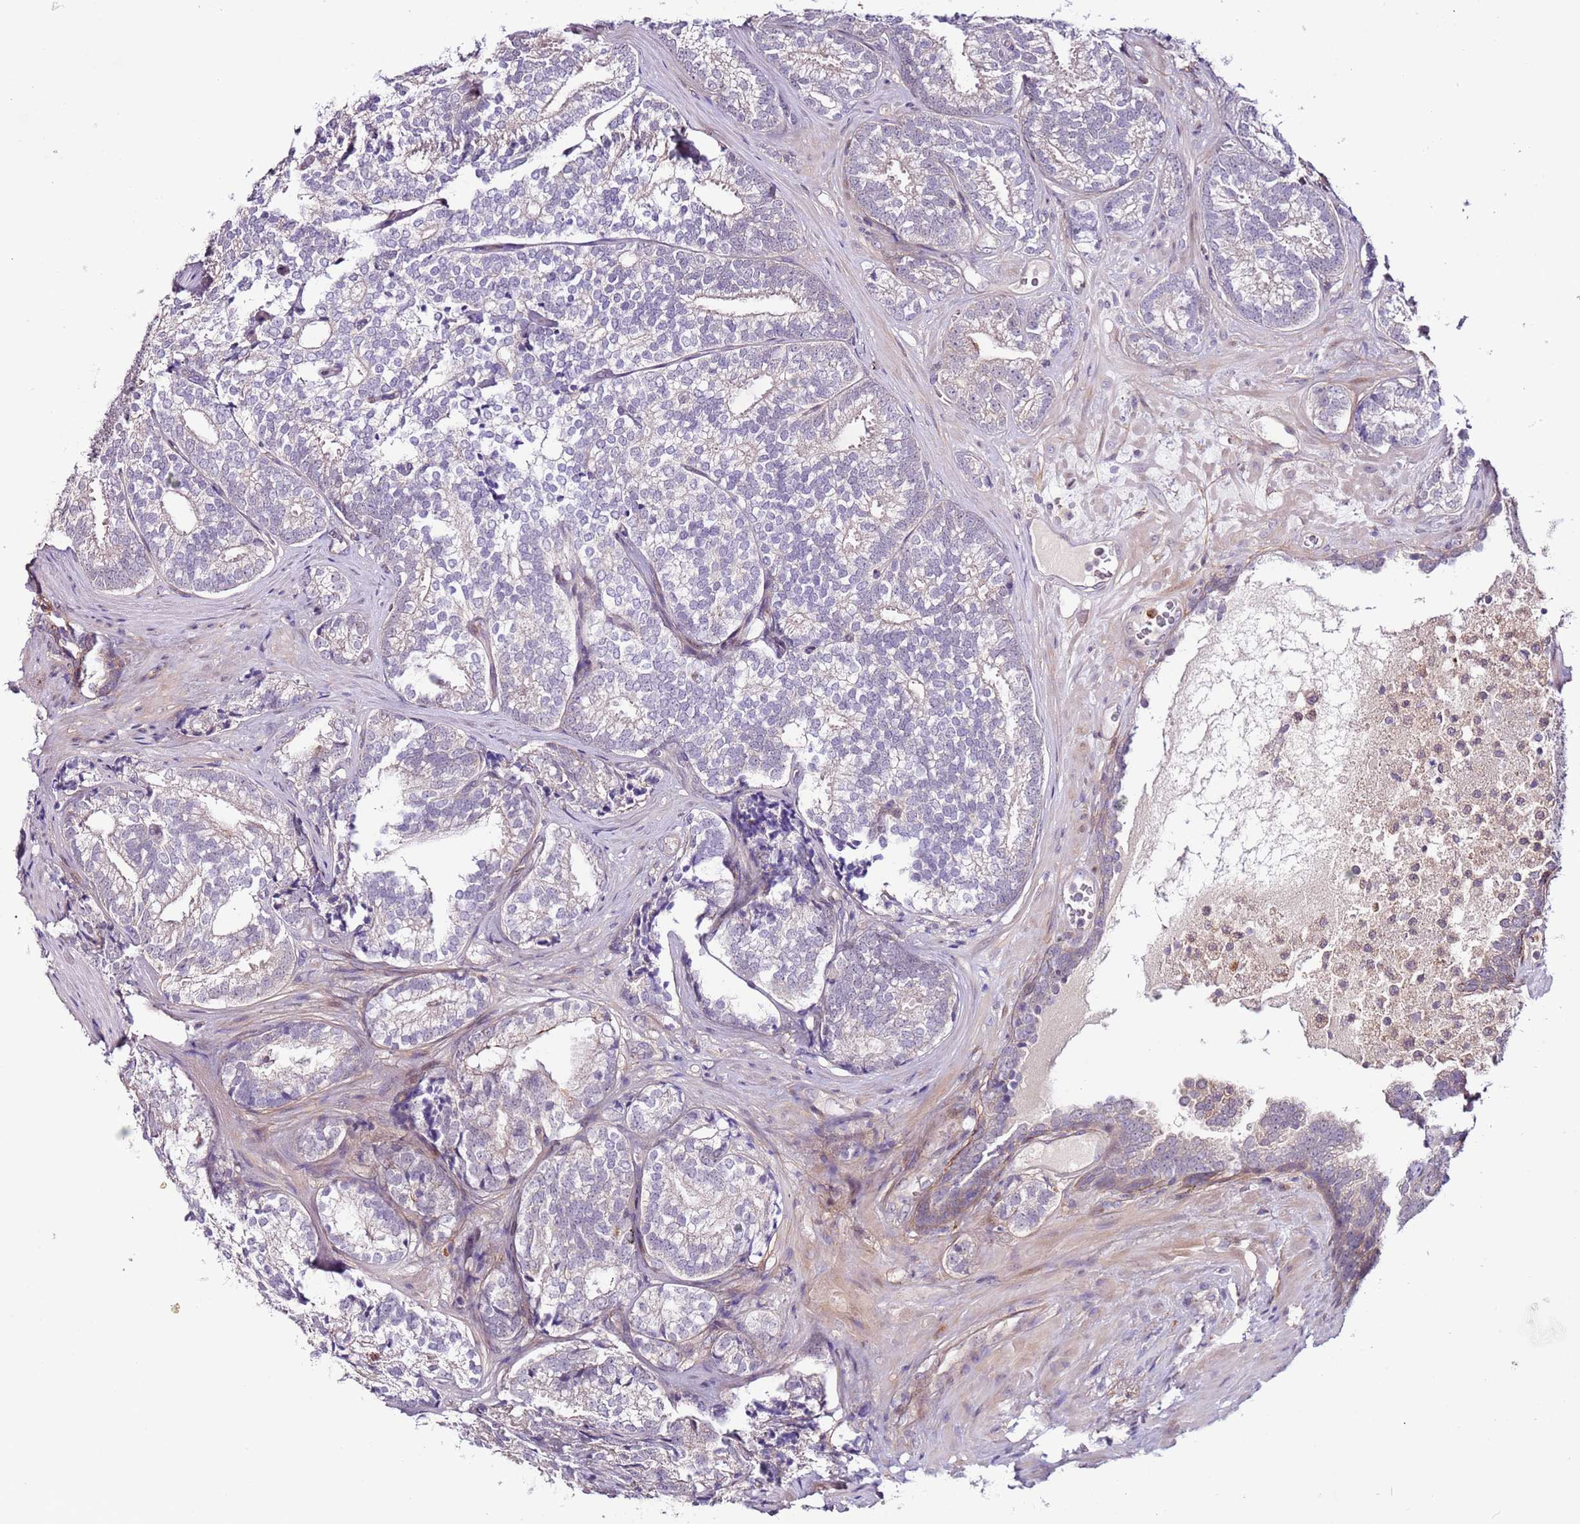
{"staining": {"intensity": "negative", "quantity": "none", "location": "none"}, "tissue": "prostate cancer", "cell_type": "Tumor cells", "image_type": "cancer", "snomed": [{"axis": "morphology", "description": "Adenocarcinoma, High grade"}, {"axis": "topography", "description": "Prostate"}], "caption": "An immunohistochemistry micrograph of high-grade adenocarcinoma (prostate) is shown. There is no staining in tumor cells of high-grade adenocarcinoma (prostate).", "gene": "MTG2", "patient": {"sex": "male", "age": 63}}